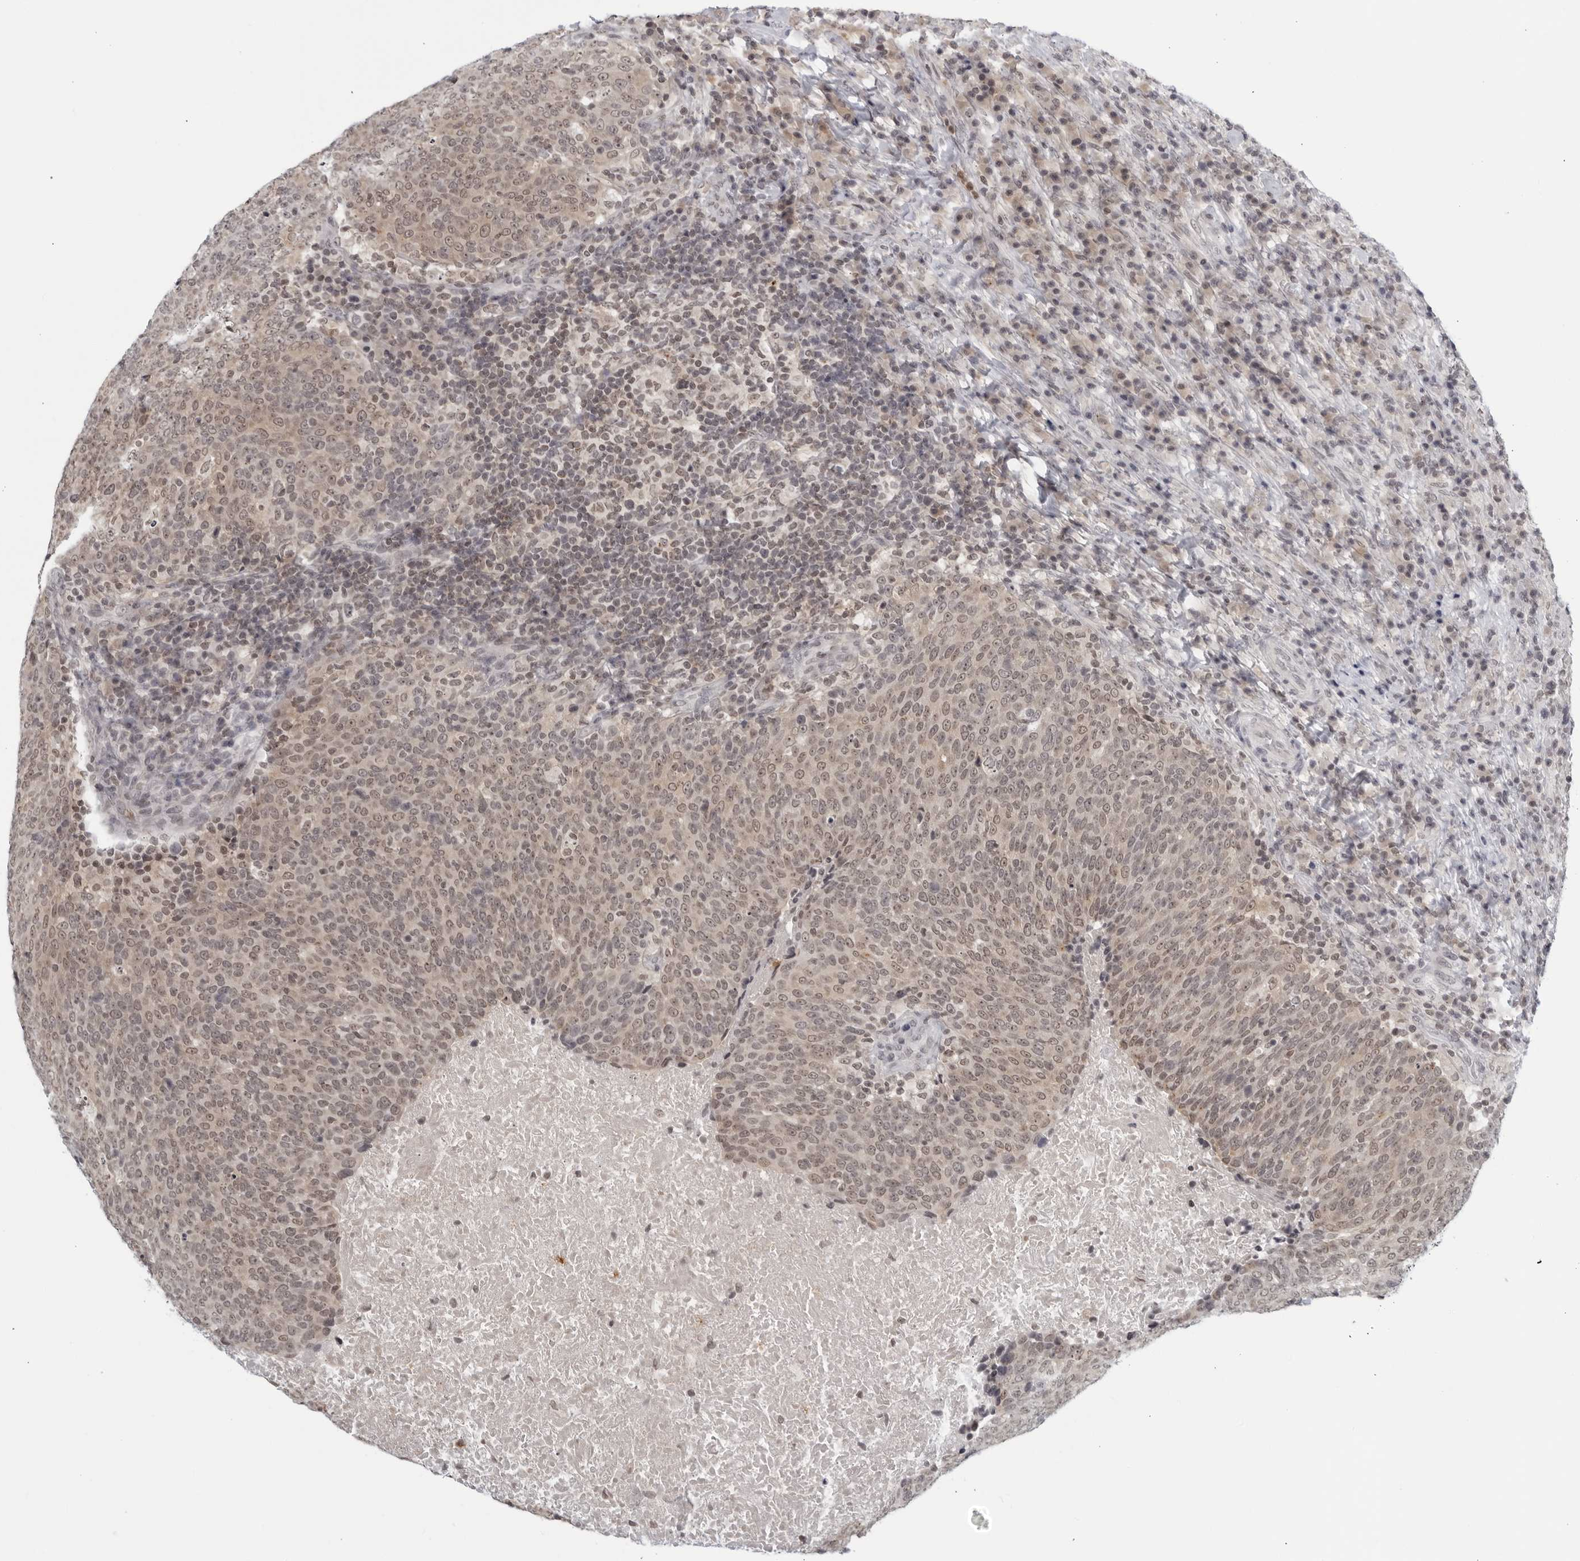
{"staining": {"intensity": "weak", "quantity": ">75%", "location": "nuclear"}, "tissue": "head and neck cancer", "cell_type": "Tumor cells", "image_type": "cancer", "snomed": [{"axis": "morphology", "description": "Squamous cell carcinoma, NOS"}, {"axis": "morphology", "description": "Squamous cell carcinoma, metastatic, NOS"}, {"axis": "topography", "description": "Lymph node"}, {"axis": "topography", "description": "Head-Neck"}], "caption": "Protein staining exhibits weak nuclear staining in about >75% of tumor cells in squamous cell carcinoma (head and neck).", "gene": "CC2D1B", "patient": {"sex": "male", "age": 62}}